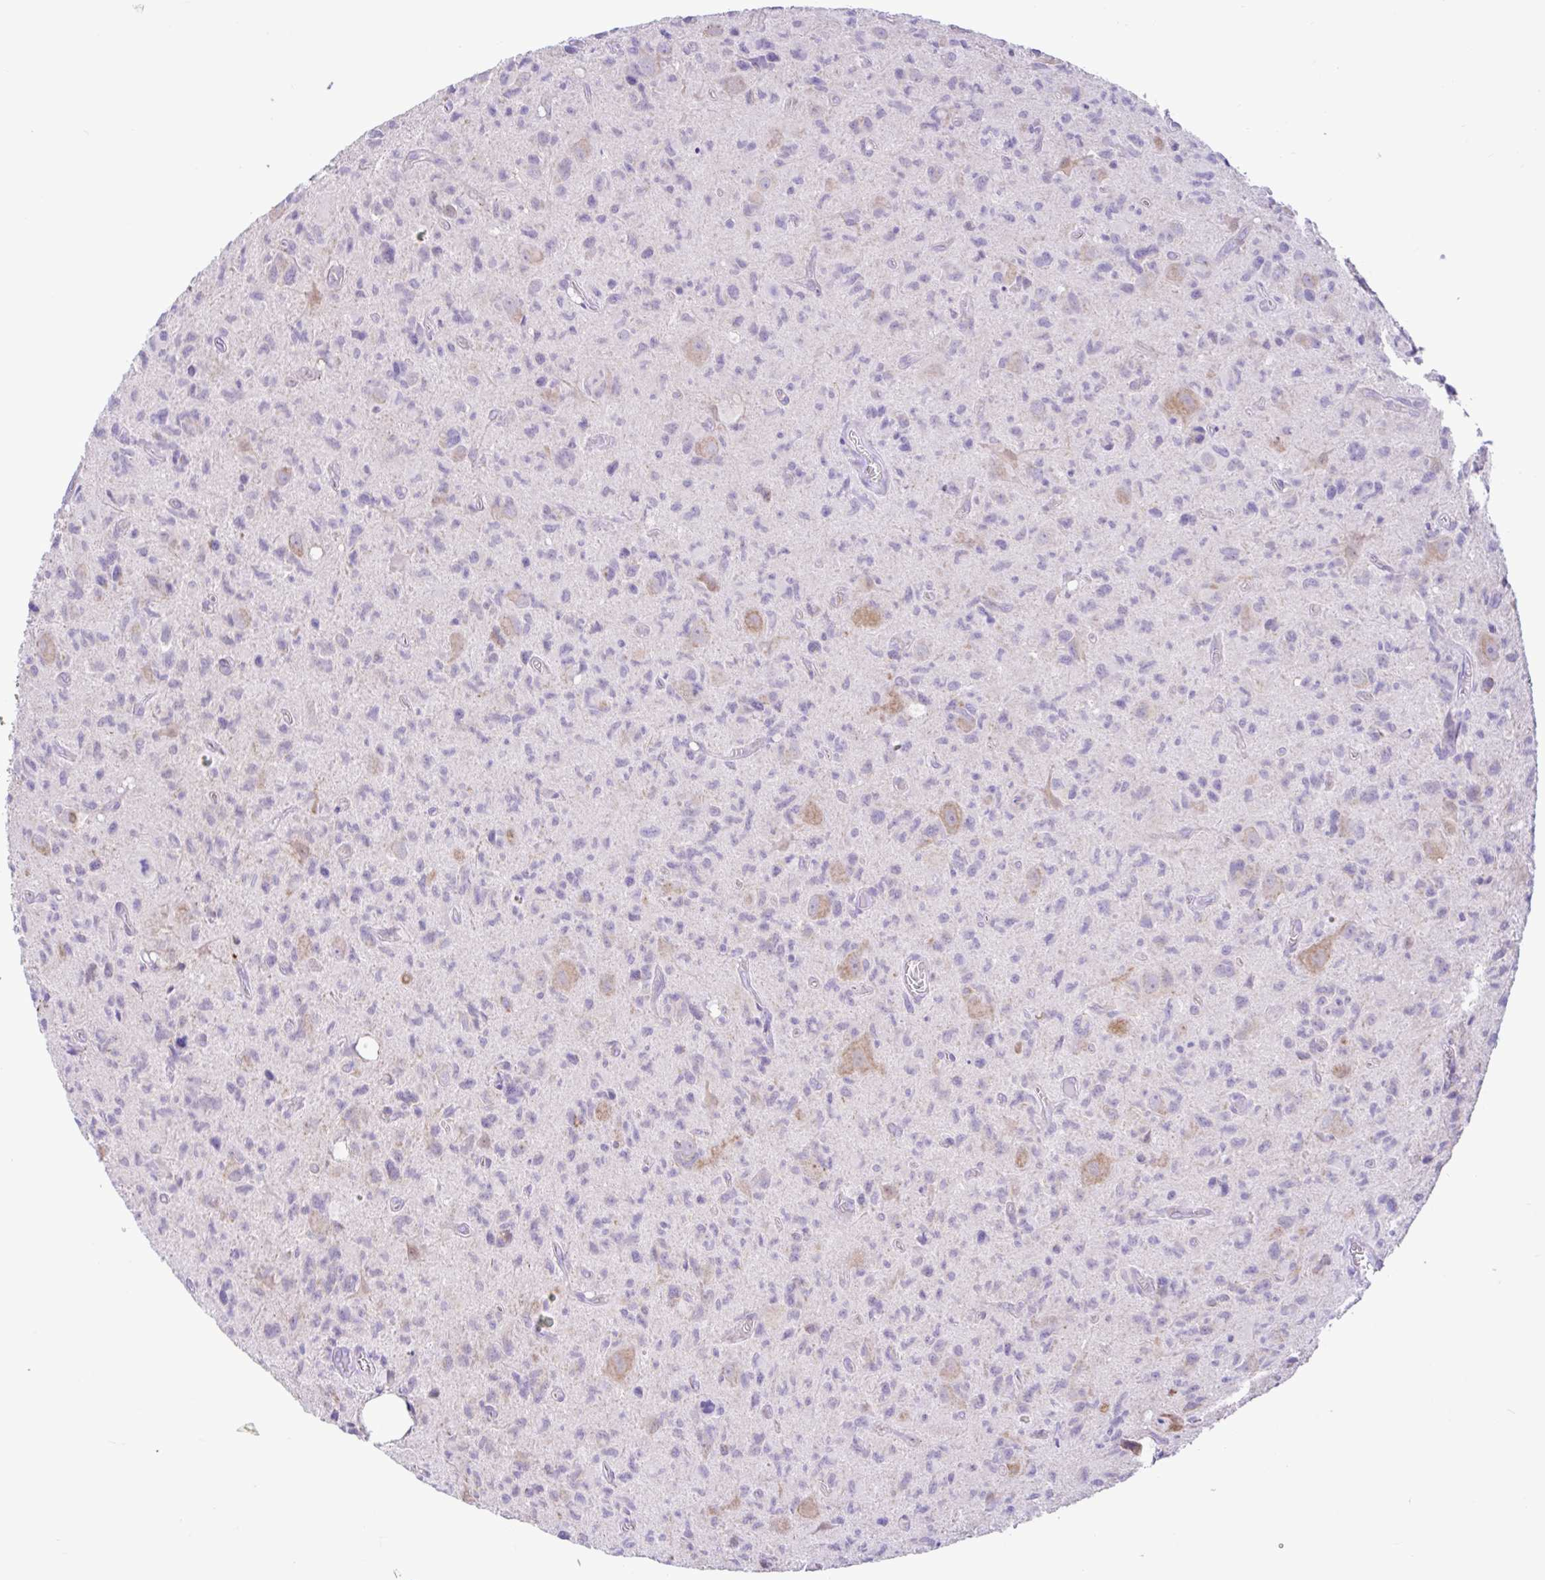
{"staining": {"intensity": "negative", "quantity": "none", "location": "none"}, "tissue": "glioma", "cell_type": "Tumor cells", "image_type": "cancer", "snomed": [{"axis": "morphology", "description": "Glioma, malignant, High grade"}, {"axis": "topography", "description": "Brain"}], "caption": "Immunohistochemical staining of human malignant glioma (high-grade) displays no significant positivity in tumor cells.", "gene": "NDUFS2", "patient": {"sex": "male", "age": 76}}